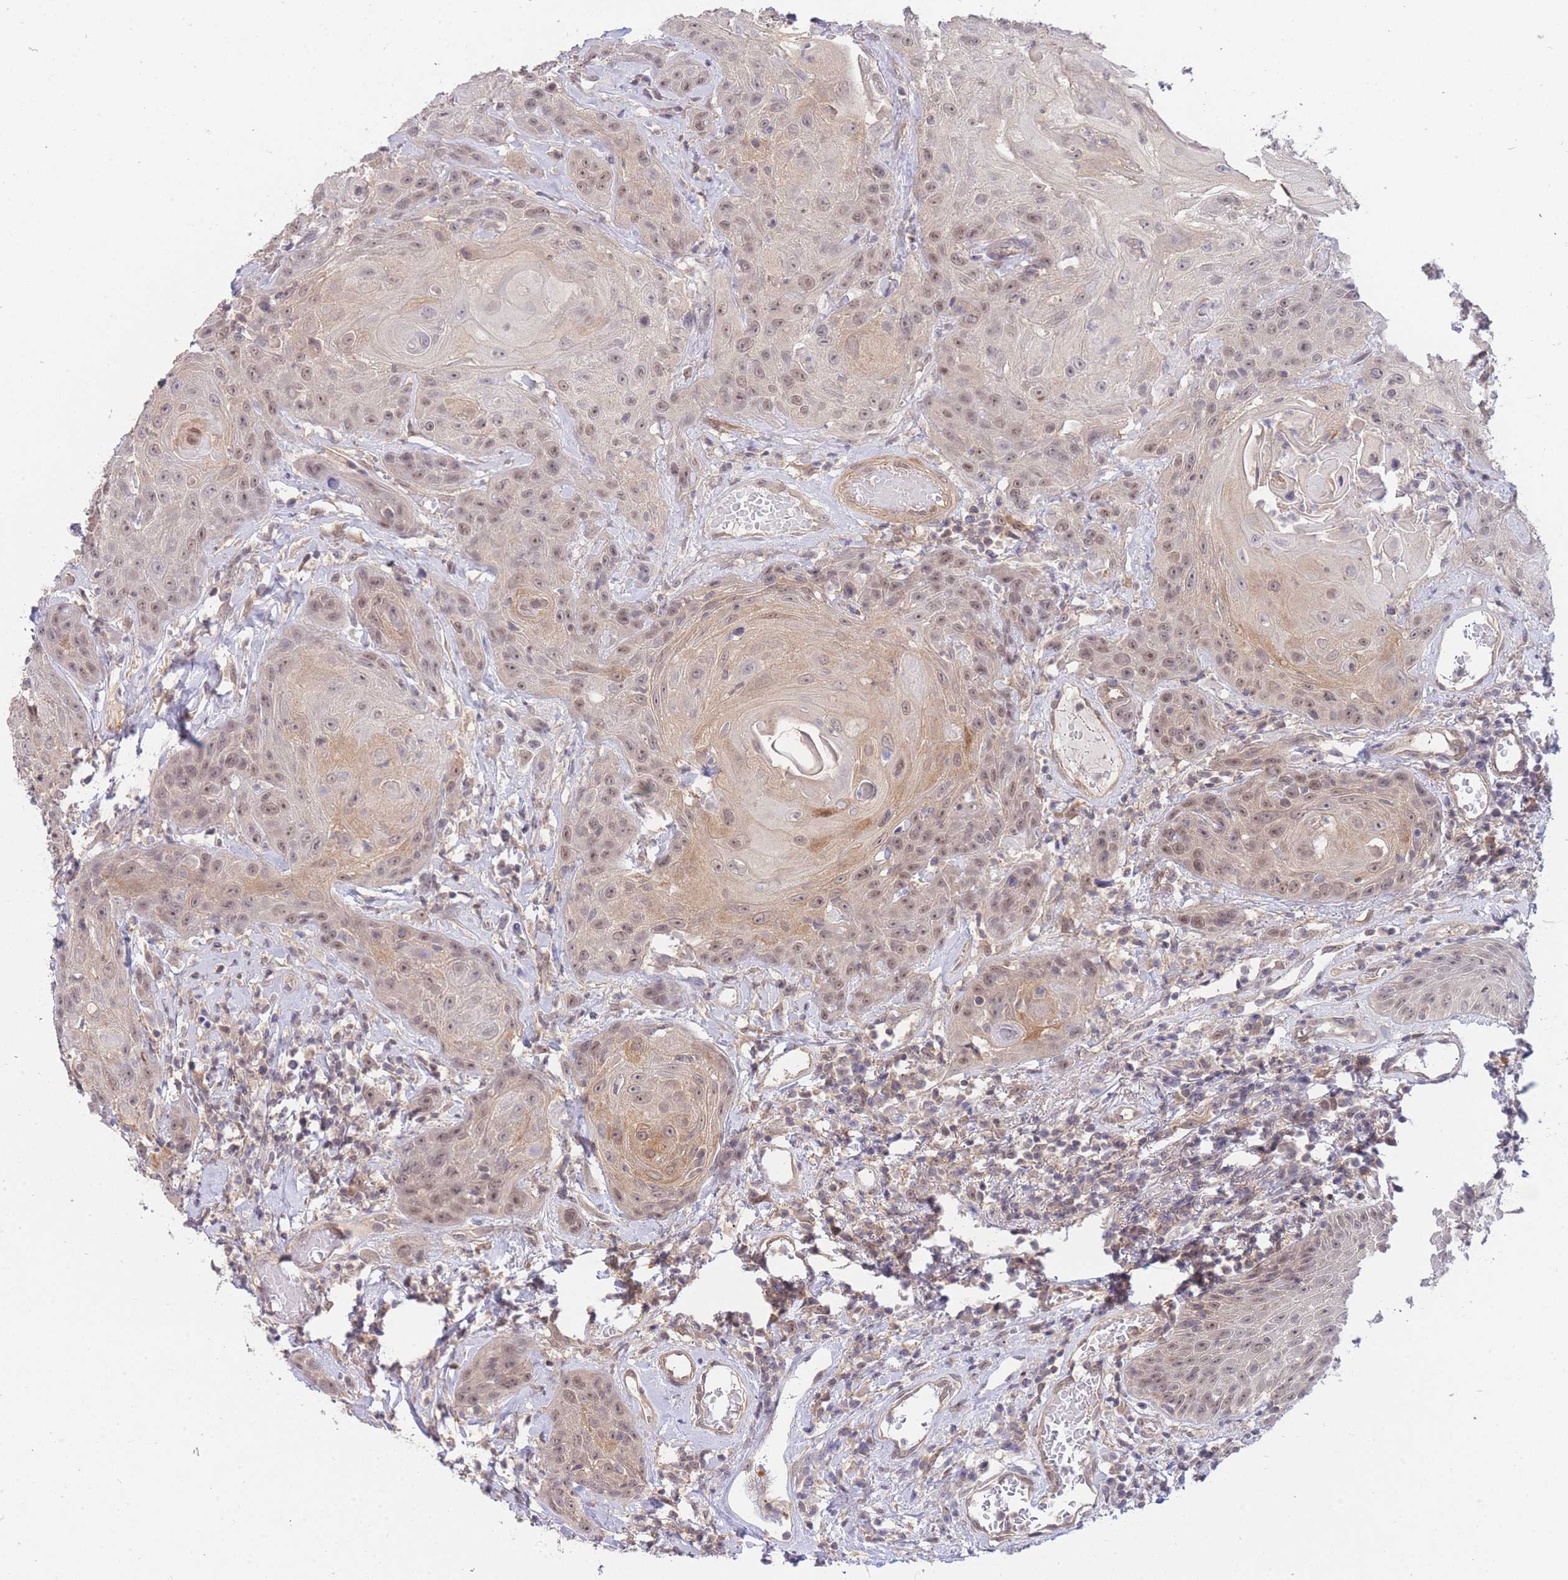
{"staining": {"intensity": "moderate", "quantity": ">75%", "location": "nuclear"}, "tissue": "head and neck cancer", "cell_type": "Tumor cells", "image_type": "cancer", "snomed": [{"axis": "morphology", "description": "Squamous cell carcinoma, NOS"}, {"axis": "topography", "description": "Head-Neck"}], "caption": "Brown immunohistochemical staining in human head and neck squamous cell carcinoma reveals moderate nuclear expression in about >75% of tumor cells.", "gene": "SMC6", "patient": {"sex": "female", "age": 59}}